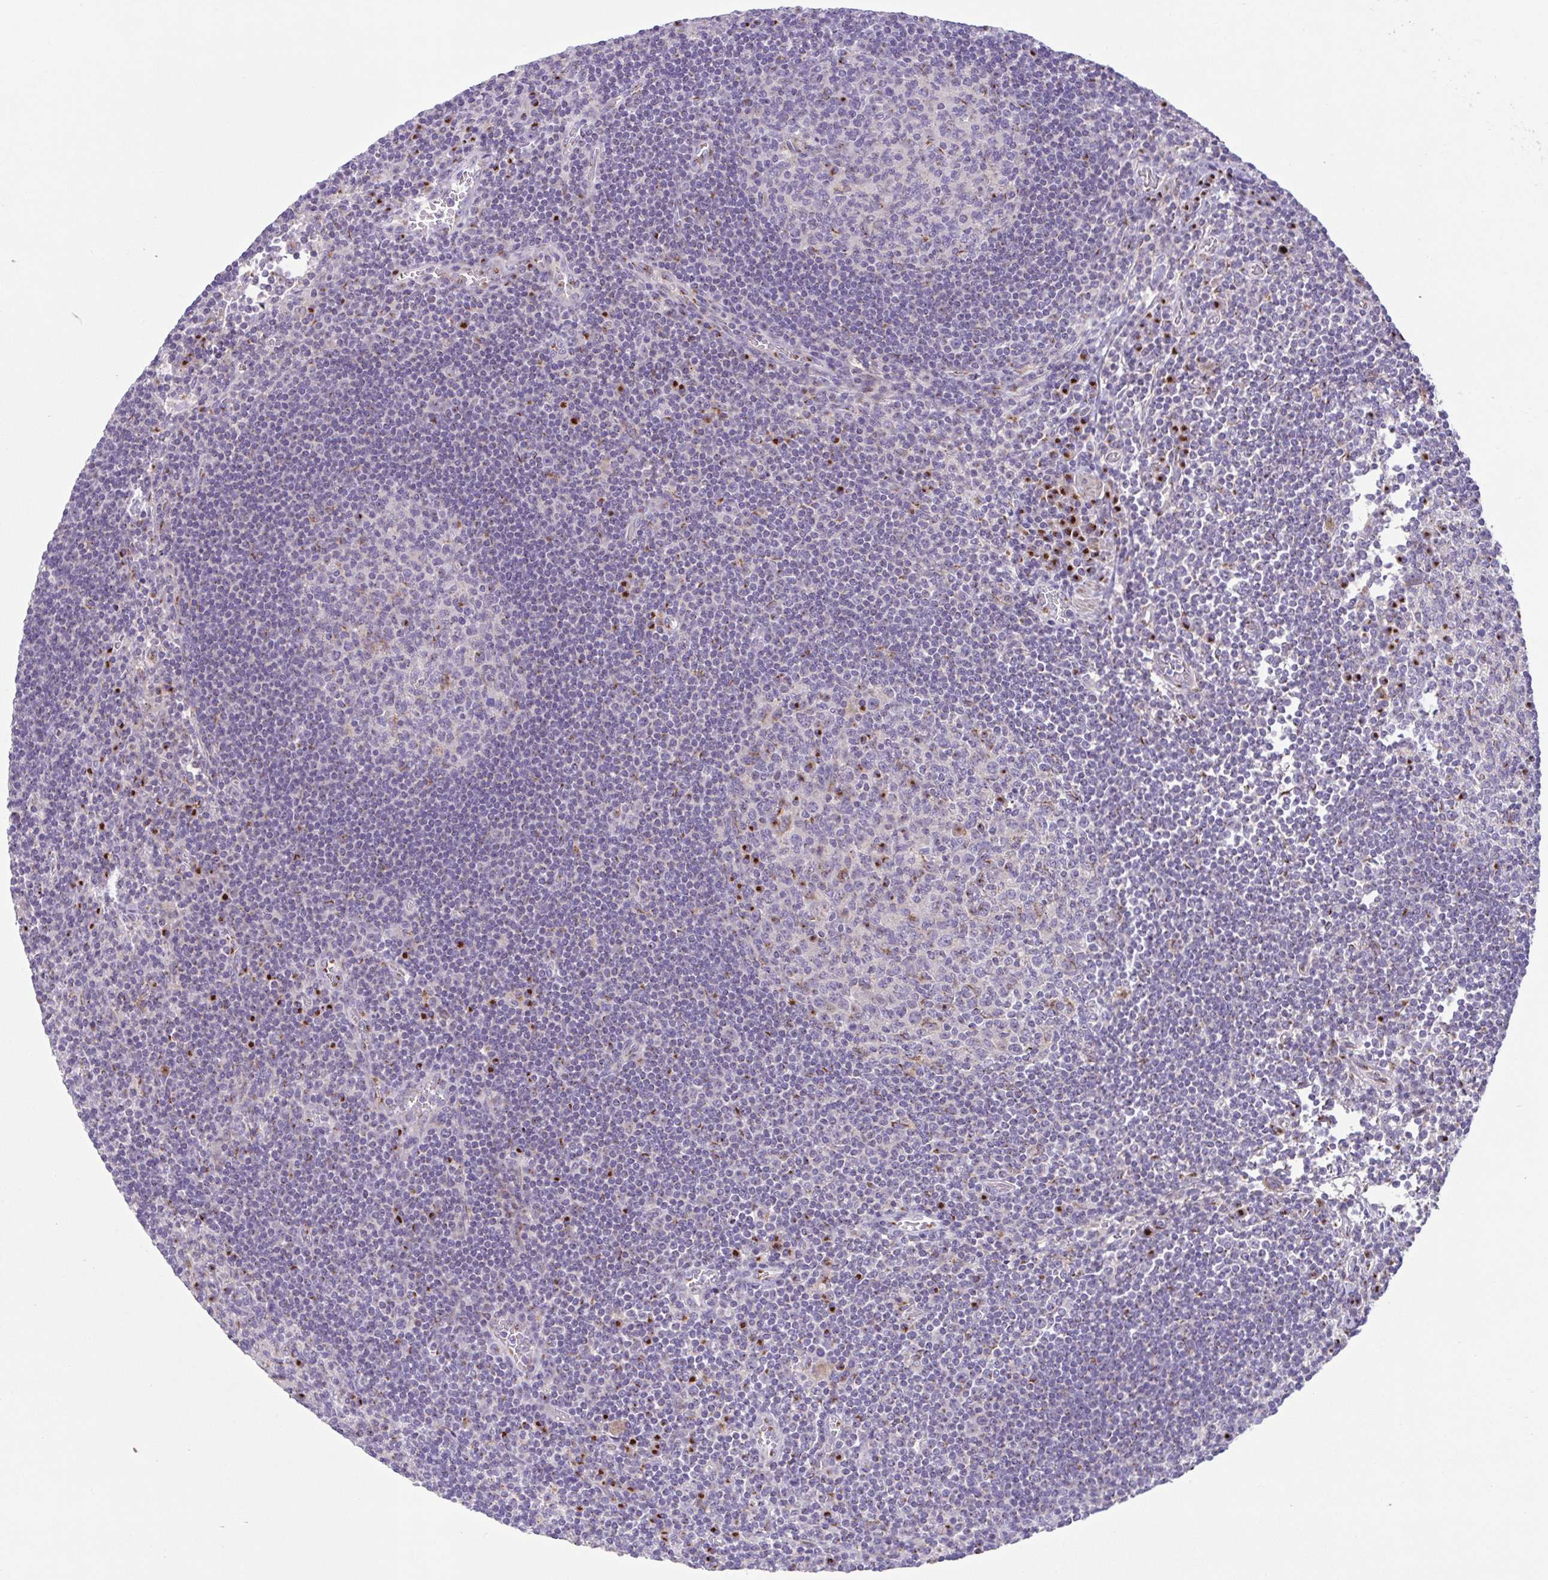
{"staining": {"intensity": "strong", "quantity": "<25%", "location": "cytoplasmic/membranous"}, "tissue": "lymph node", "cell_type": "Germinal center cells", "image_type": "normal", "snomed": [{"axis": "morphology", "description": "Normal tissue, NOS"}, {"axis": "topography", "description": "Lymph node"}], "caption": "This micrograph displays normal lymph node stained with immunohistochemistry to label a protein in brown. The cytoplasmic/membranous of germinal center cells show strong positivity for the protein. Nuclei are counter-stained blue.", "gene": "COL17A1", "patient": {"sex": "male", "age": 67}}